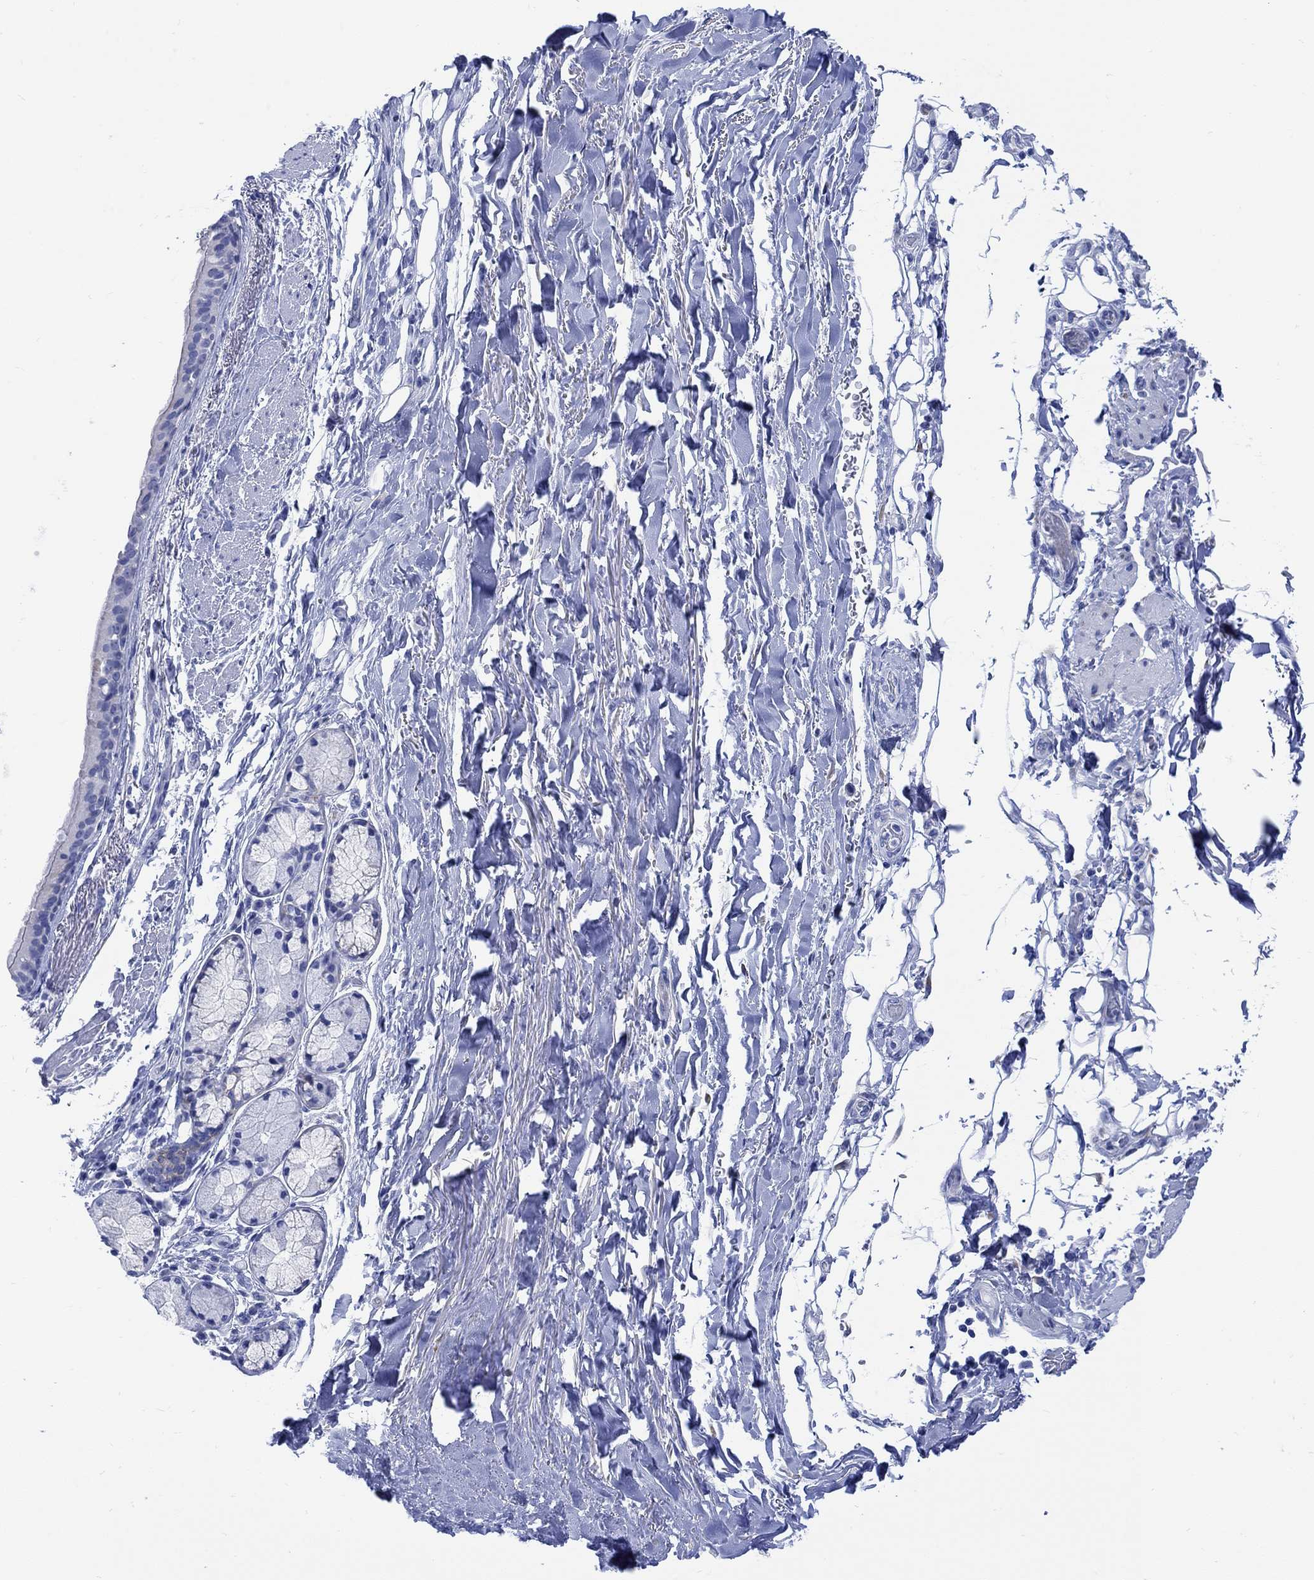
{"staining": {"intensity": "negative", "quantity": "none", "location": "none"}, "tissue": "bronchus", "cell_type": "Respiratory epithelial cells", "image_type": "normal", "snomed": [{"axis": "morphology", "description": "Normal tissue, NOS"}, {"axis": "morphology", "description": "Squamous cell carcinoma, NOS"}, {"axis": "topography", "description": "Bronchus"}, {"axis": "topography", "description": "Lung"}], "caption": "Immunohistochemistry (IHC) micrograph of unremarkable bronchus: bronchus stained with DAB (3,3'-diaminobenzidine) demonstrates no significant protein expression in respiratory epithelial cells. (DAB immunohistochemistry with hematoxylin counter stain).", "gene": "MYL1", "patient": {"sex": "male", "age": 69}}